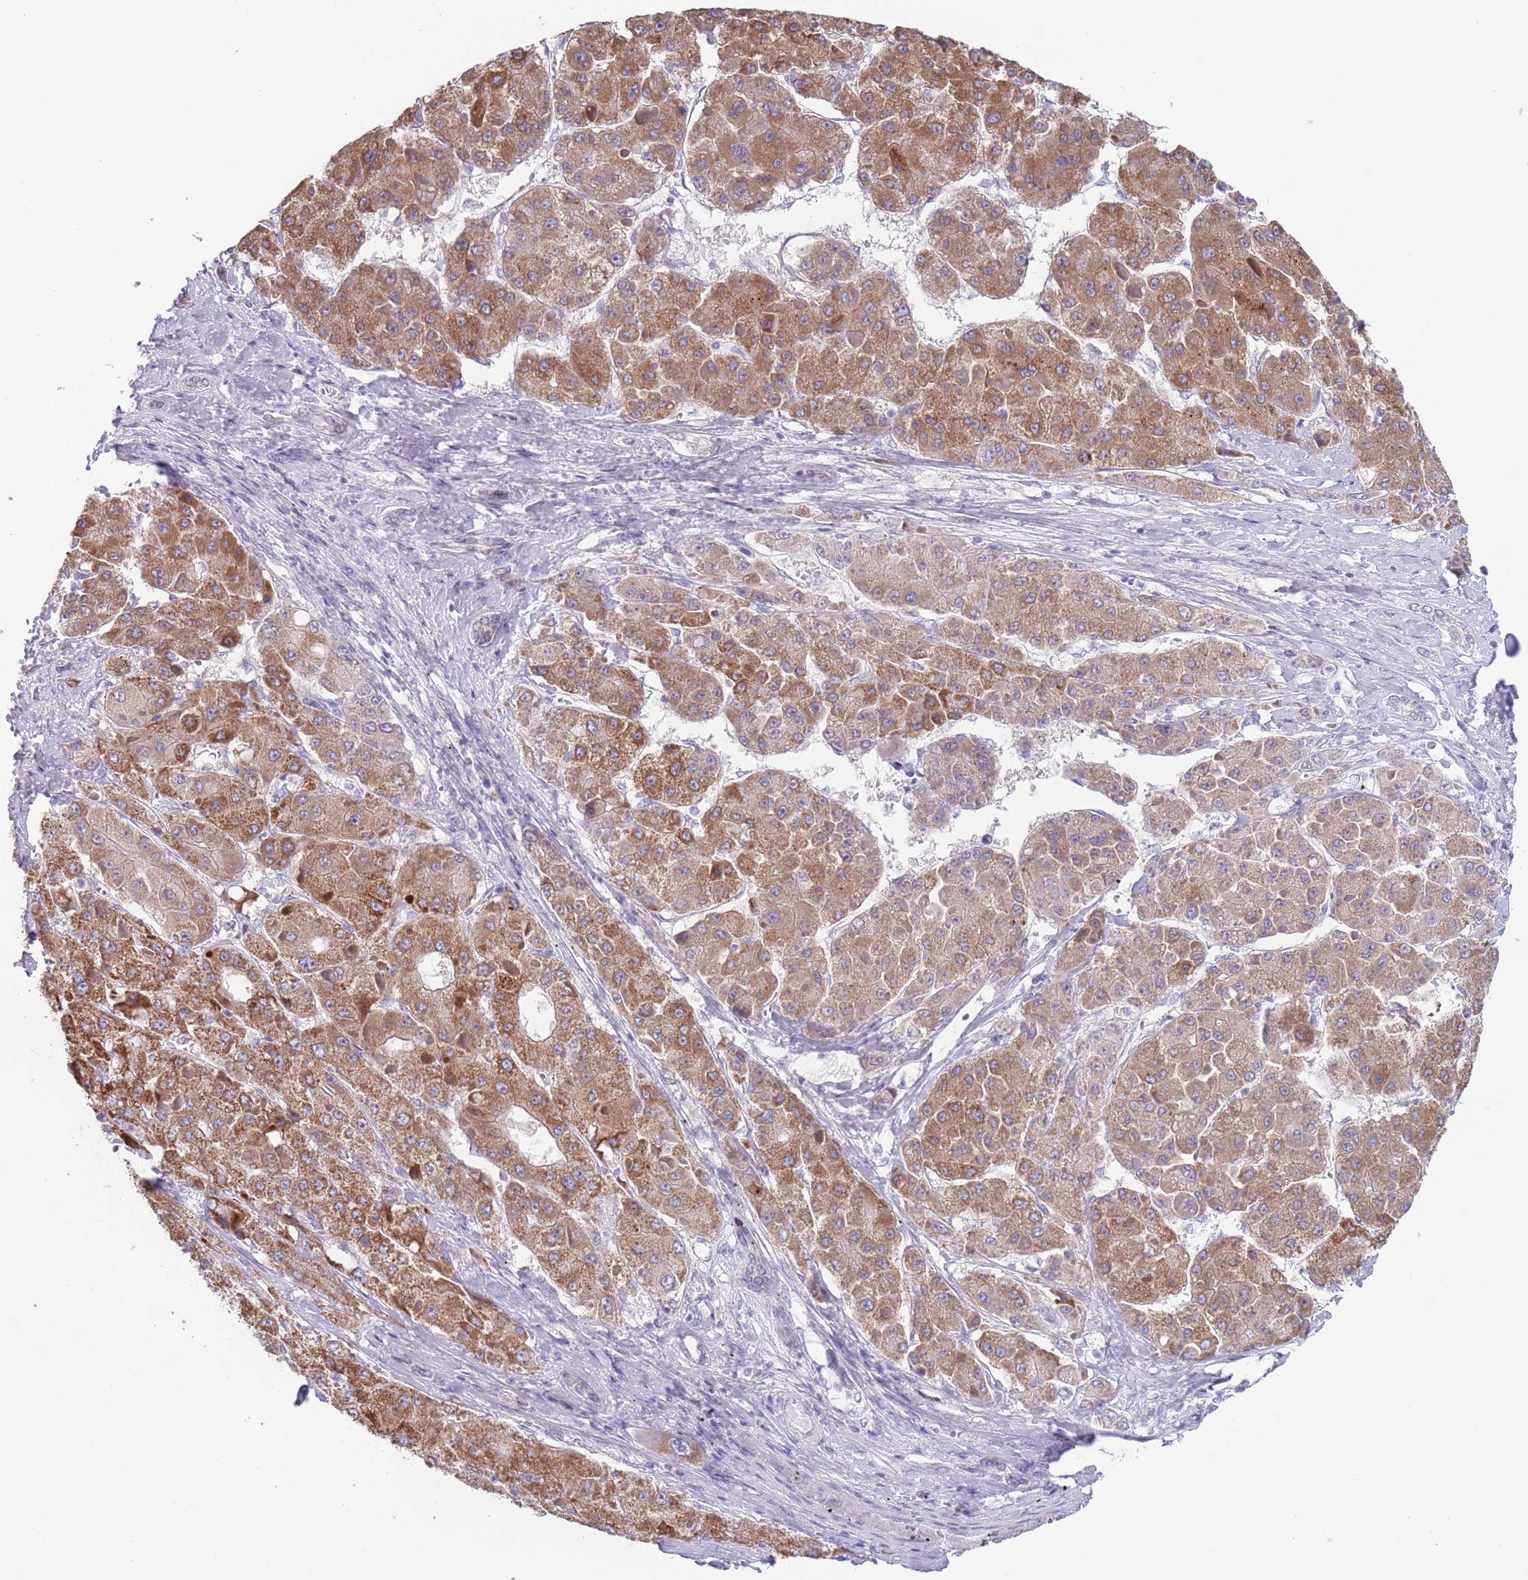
{"staining": {"intensity": "moderate", "quantity": ">75%", "location": "cytoplasmic/membranous"}, "tissue": "liver cancer", "cell_type": "Tumor cells", "image_type": "cancer", "snomed": [{"axis": "morphology", "description": "Carcinoma, Hepatocellular, NOS"}, {"axis": "topography", "description": "Liver"}], "caption": "Protein expression analysis of human liver cancer reveals moderate cytoplasmic/membranous staining in about >75% of tumor cells.", "gene": "SPIRE2", "patient": {"sex": "female", "age": 73}}